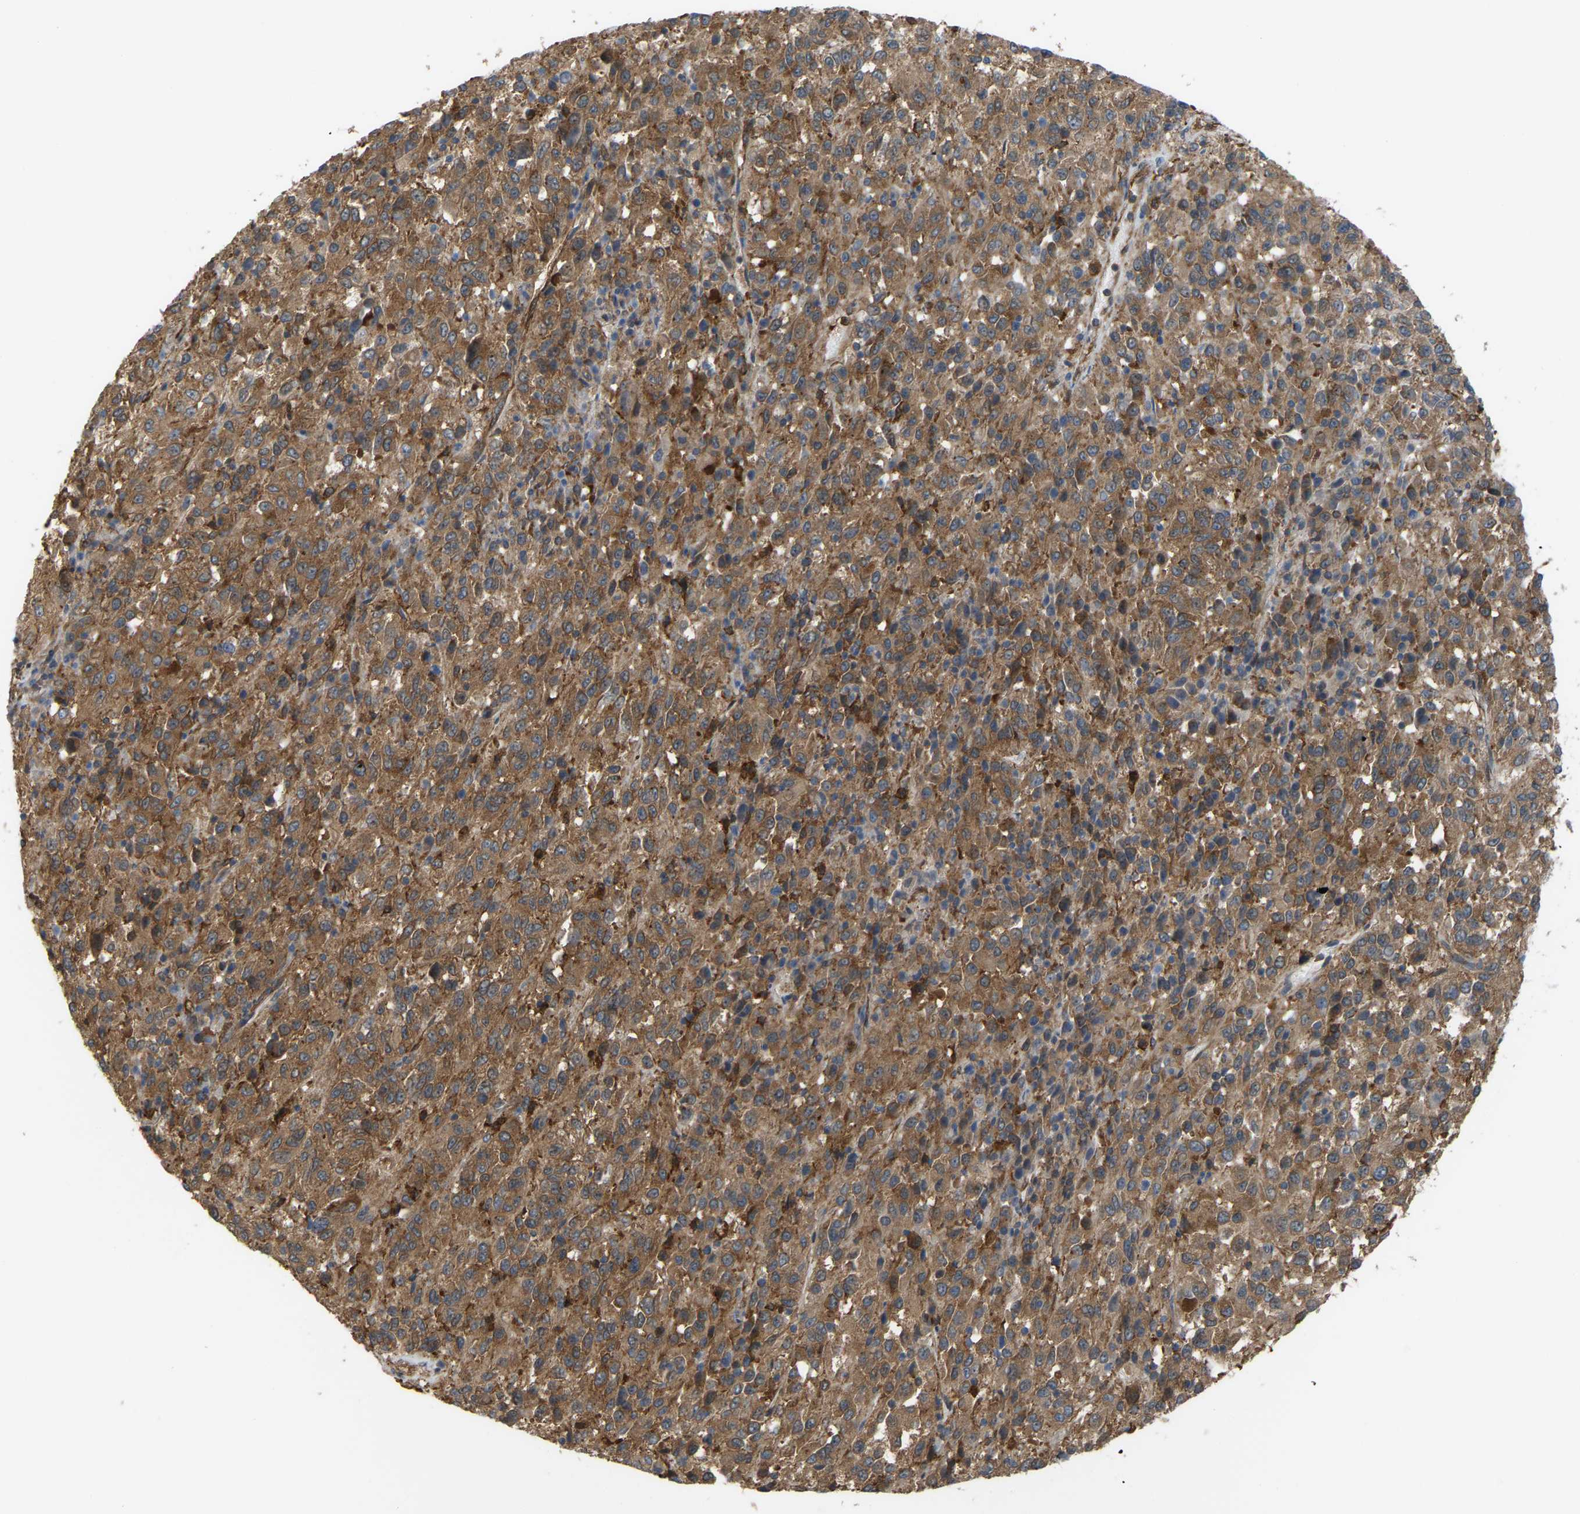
{"staining": {"intensity": "moderate", "quantity": ">75%", "location": "cytoplasmic/membranous"}, "tissue": "melanoma", "cell_type": "Tumor cells", "image_type": "cancer", "snomed": [{"axis": "morphology", "description": "Malignant melanoma, Metastatic site"}, {"axis": "topography", "description": "Lung"}], "caption": "Immunohistochemistry (DAB (3,3'-diaminobenzidine)) staining of human melanoma demonstrates moderate cytoplasmic/membranous protein staining in about >75% of tumor cells.", "gene": "PICALM", "patient": {"sex": "male", "age": 64}}